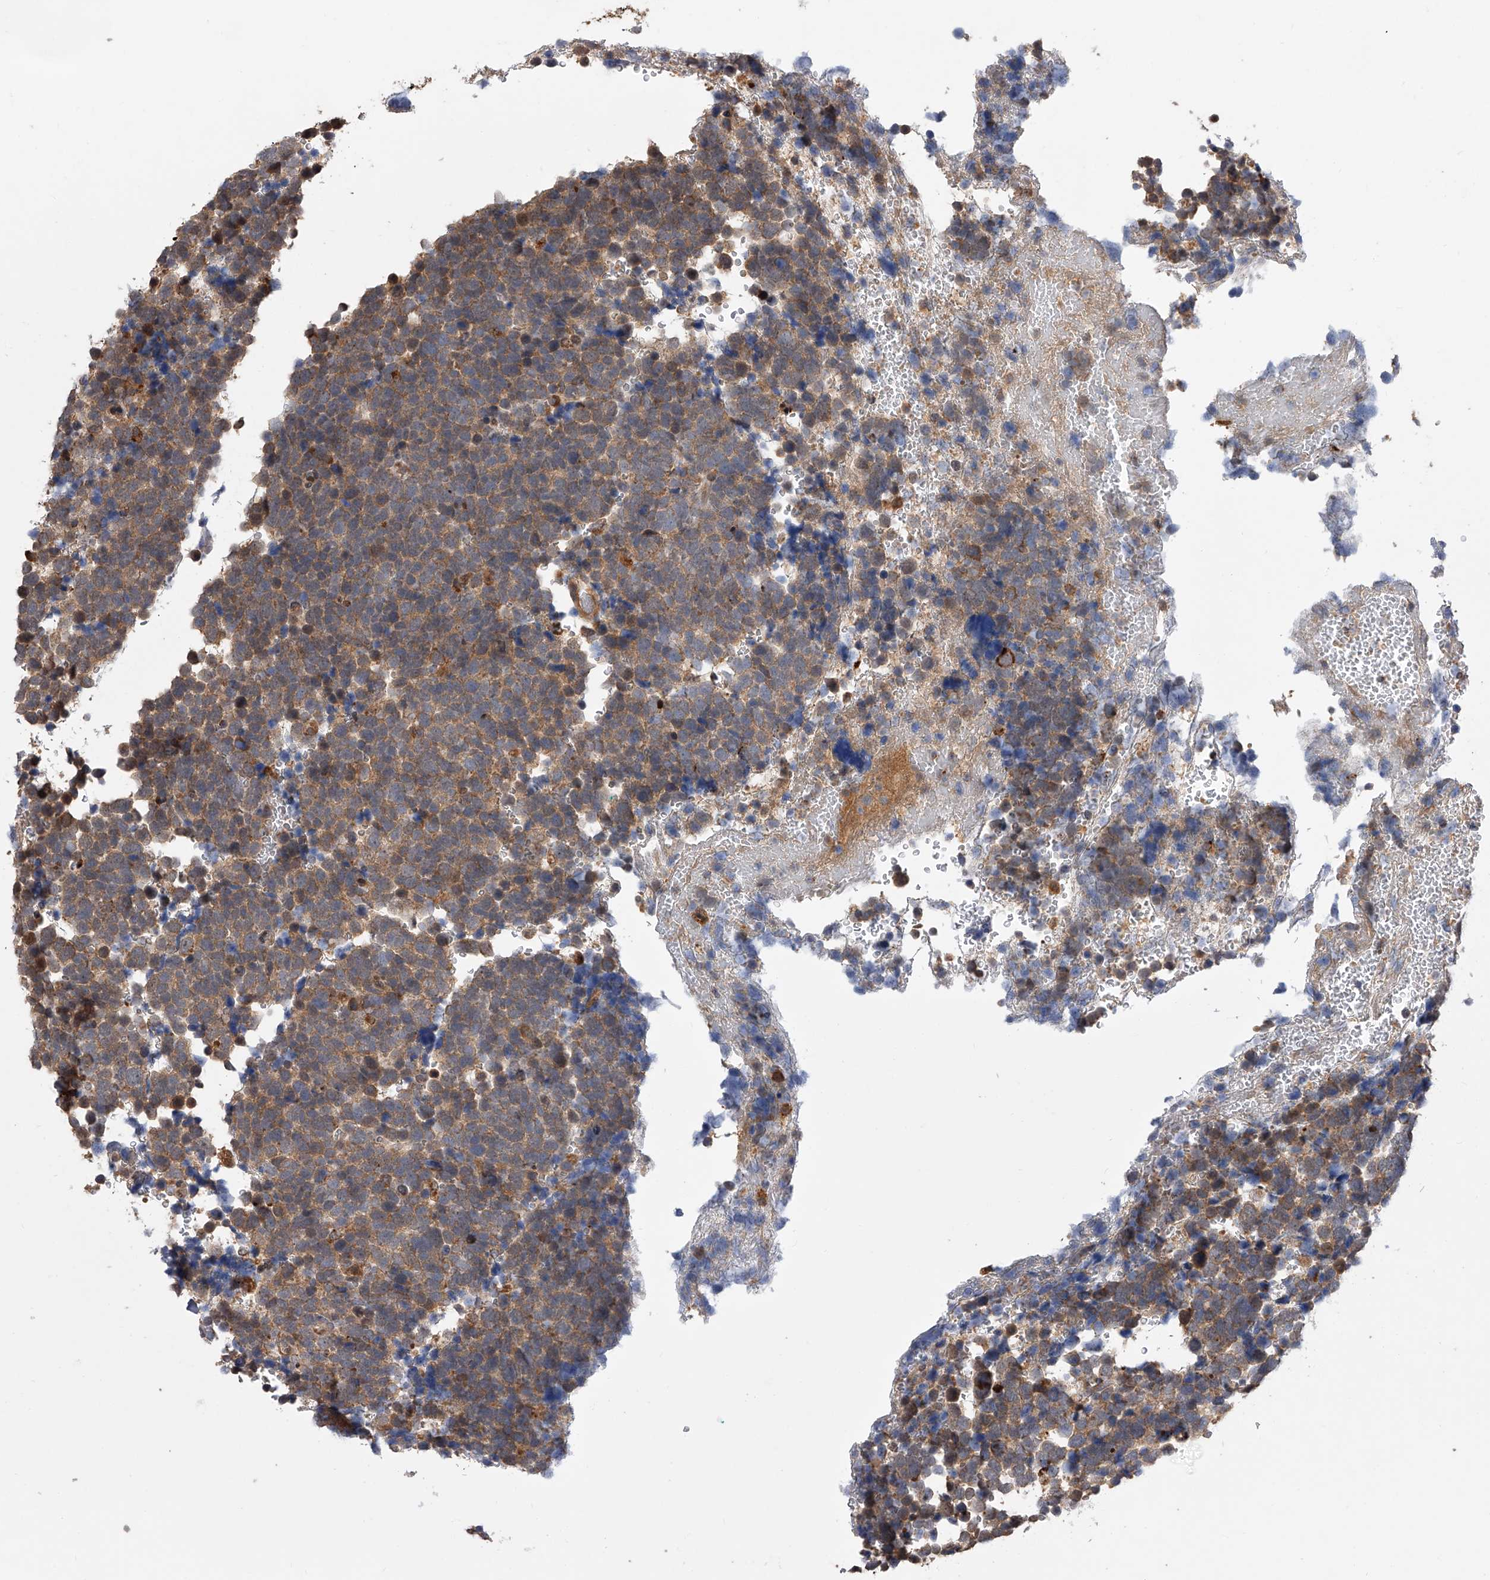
{"staining": {"intensity": "moderate", "quantity": ">75%", "location": "cytoplasmic/membranous"}, "tissue": "urothelial cancer", "cell_type": "Tumor cells", "image_type": "cancer", "snomed": [{"axis": "morphology", "description": "Urothelial carcinoma, High grade"}, {"axis": "topography", "description": "Urinary bladder"}], "caption": "Immunohistochemistry (IHC) of human urothelial cancer demonstrates medium levels of moderate cytoplasmic/membranous expression in approximately >75% of tumor cells.", "gene": "GMDS", "patient": {"sex": "female", "age": 82}}